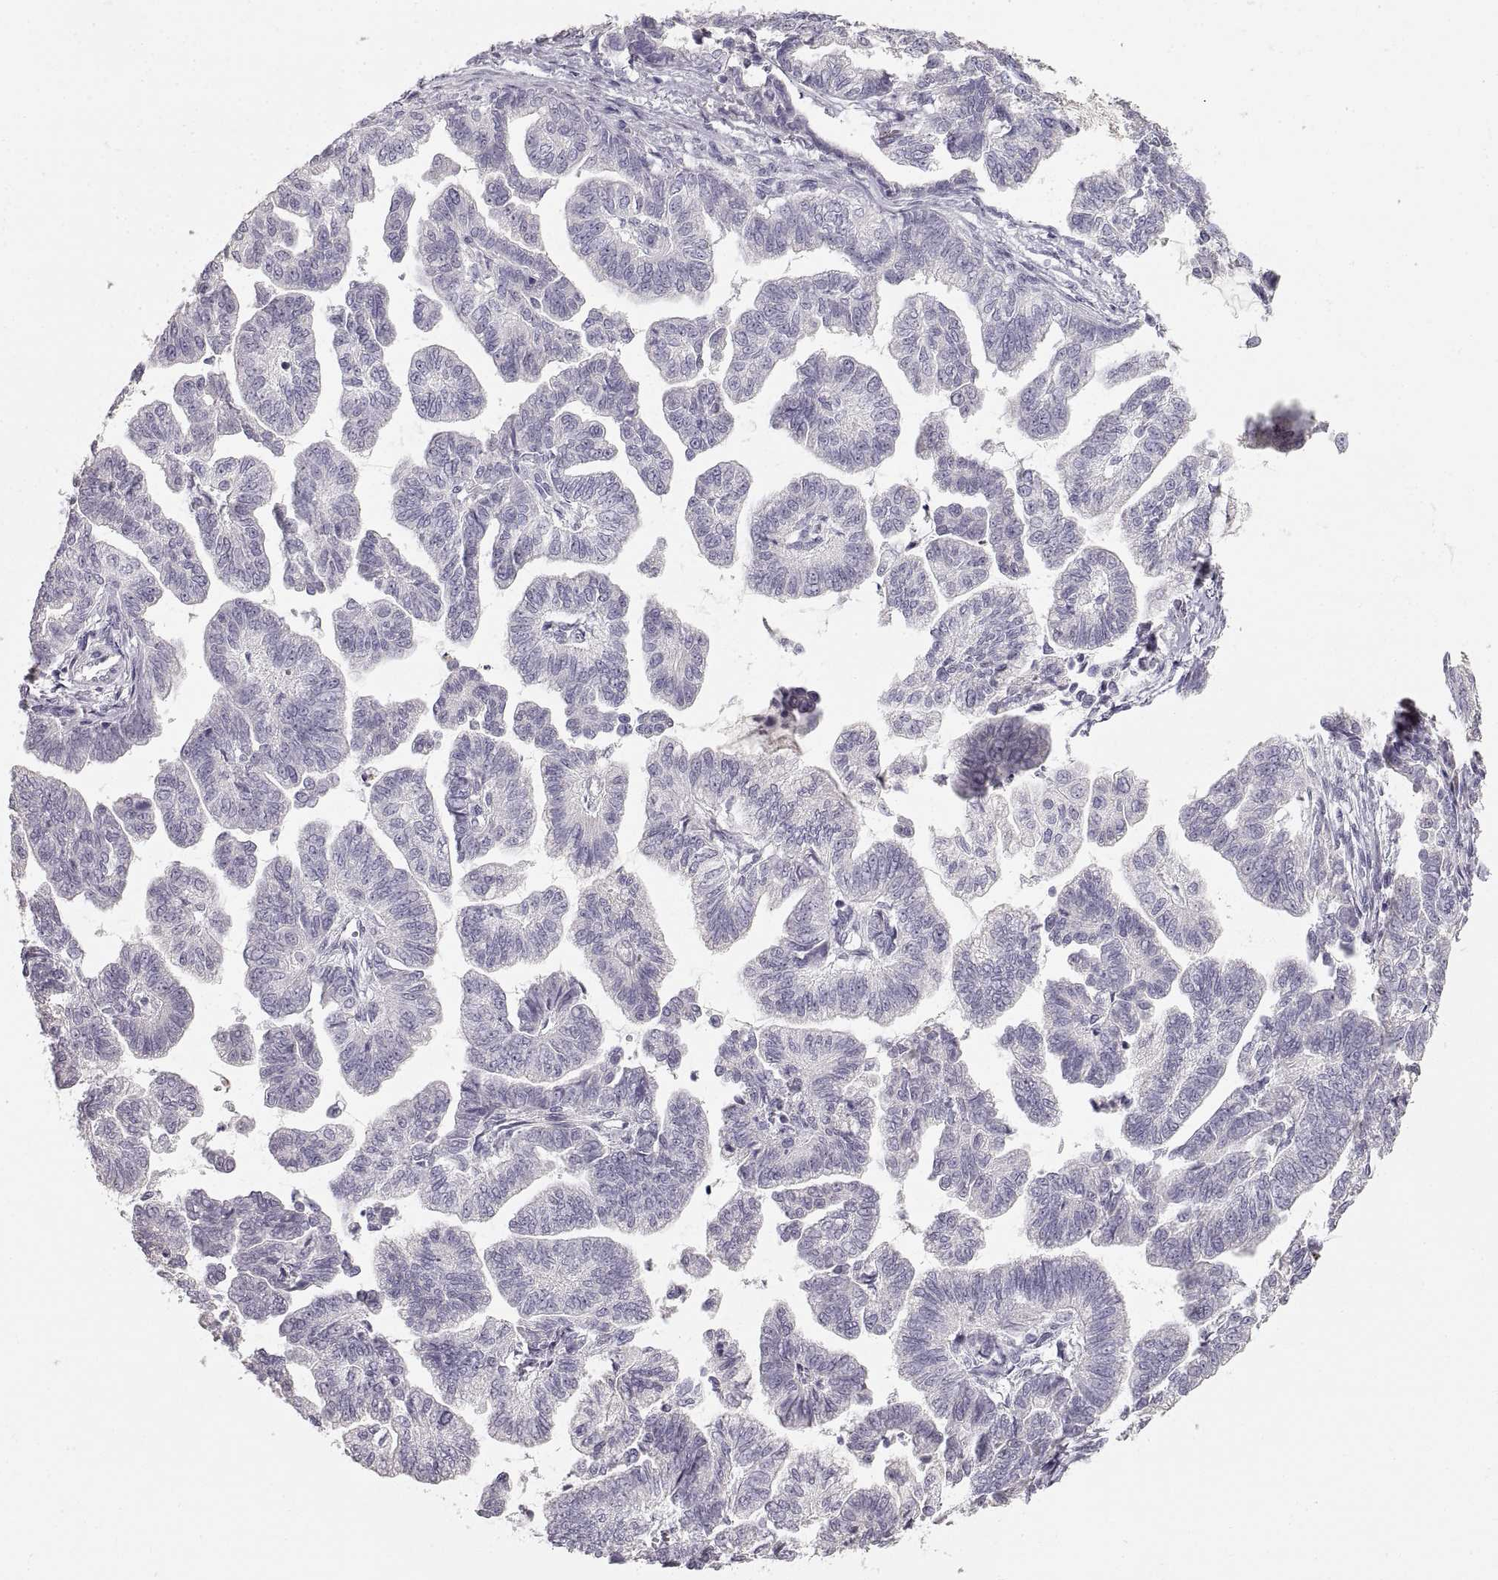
{"staining": {"intensity": "negative", "quantity": "none", "location": "none"}, "tissue": "stomach cancer", "cell_type": "Tumor cells", "image_type": "cancer", "snomed": [{"axis": "morphology", "description": "Adenocarcinoma, NOS"}, {"axis": "topography", "description": "Stomach"}], "caption": "DAB immunohistochemical staining of stomach cancer exhibits no significant expression in tumor cells. The staining is performed using DAB brown chromogen with nuclei counter-stained in using hematoxylin.", "gene": "ZP3", "patient": {"sex": "male", "age": 83}}